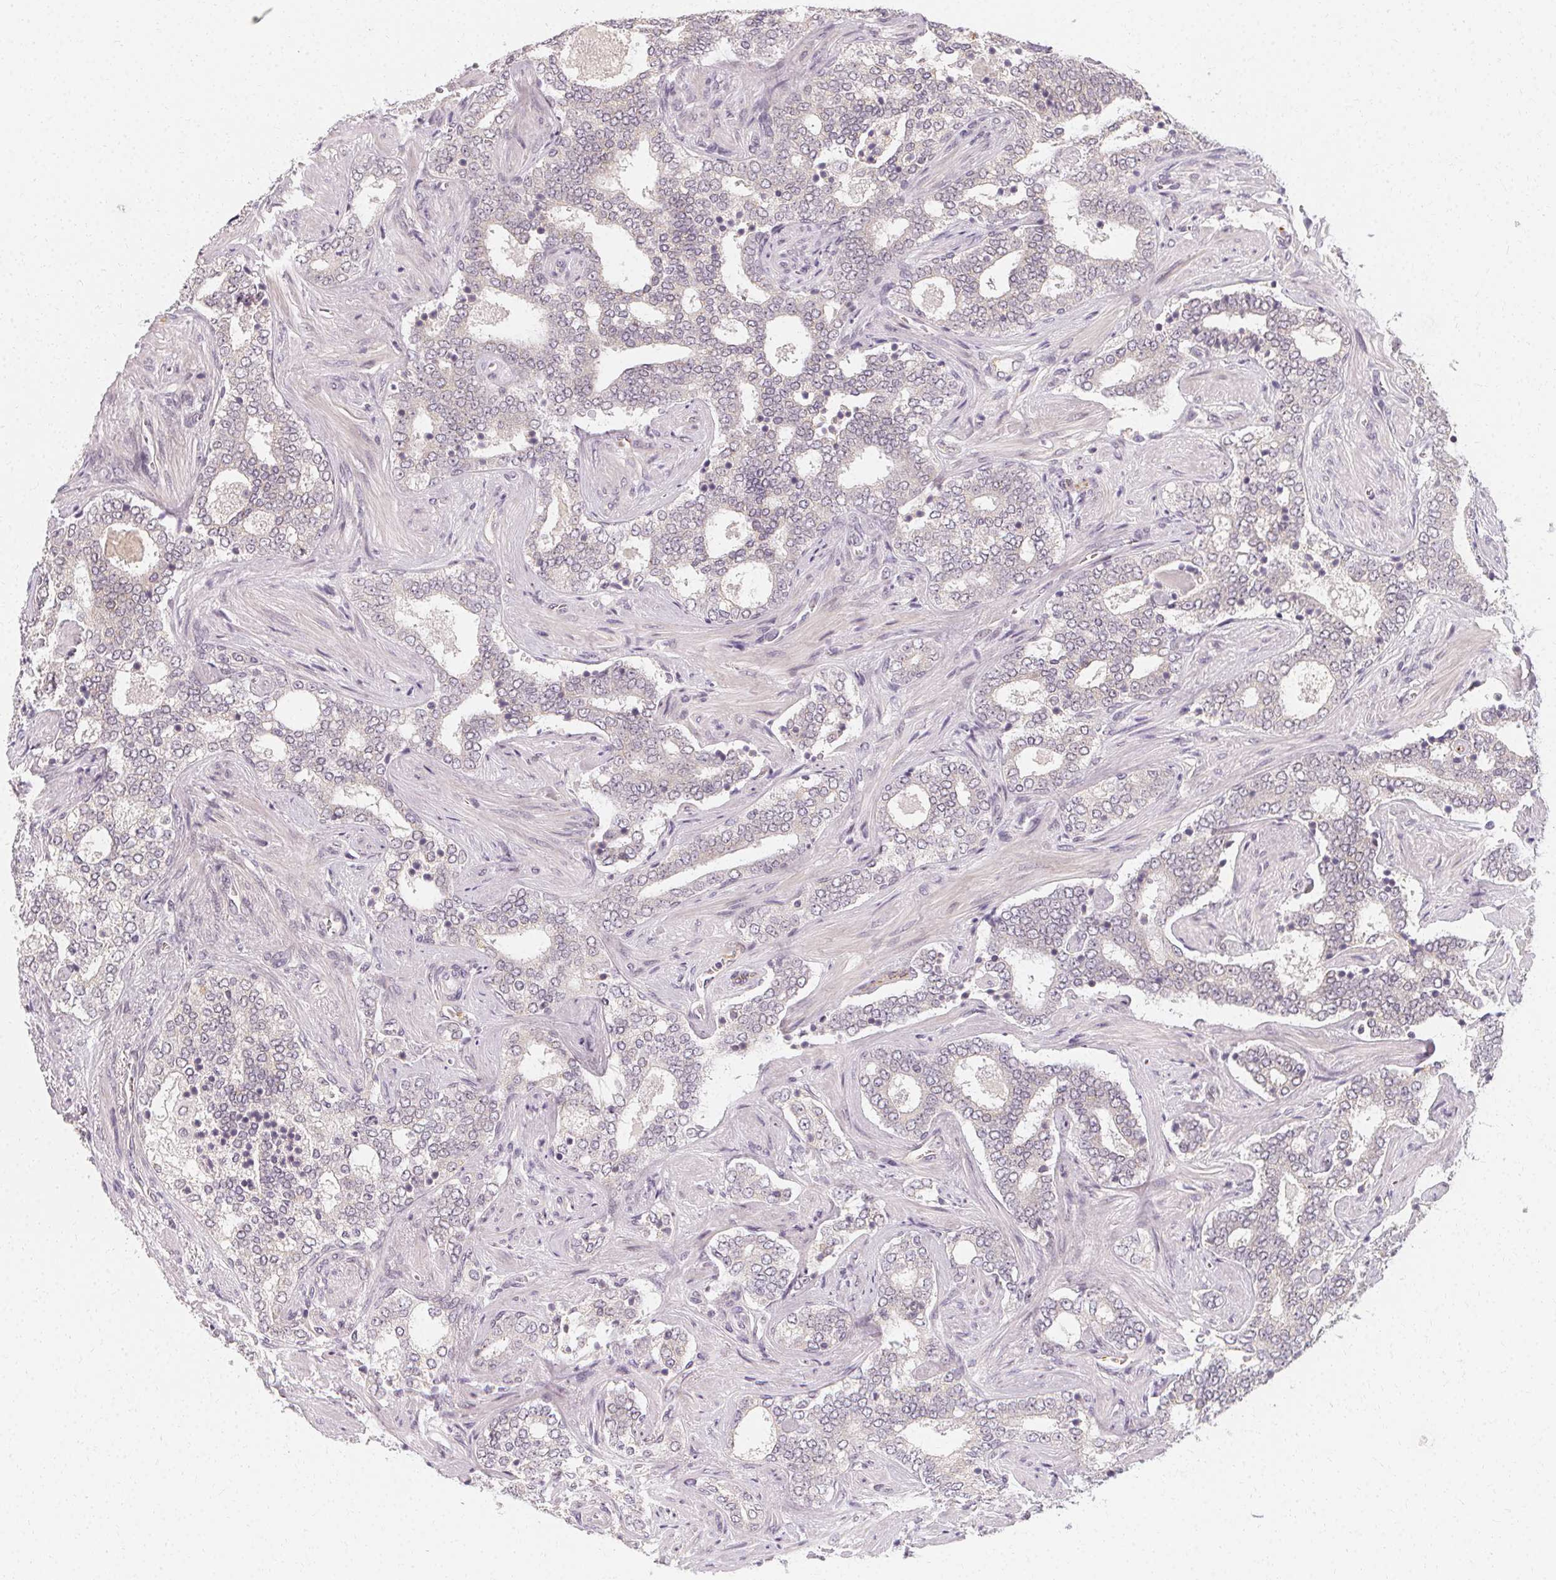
{"staining": {"intensity": "negative", "quantity": "none", "location": "none"}, "tissue": "prostate cancer", "cell_type": "Tumor cells", "image_type": "cancer", "snomed": [{"axis": "morphology", "description": "Adenocarcinoma, High grade"}, {"axis": "topography", "description": "Prostate"}], "caption": "High magnification brightfield microscopy of high-grade adenocarcinoma (prostate) stained with DAB (3,3'-diaminobenzidine) (brown) and counterstained with hematoxylin (blue): tumor cells show no significant expression.", "gene": "CLCNKB", "patient": {"sex": "male", "age": 60}}